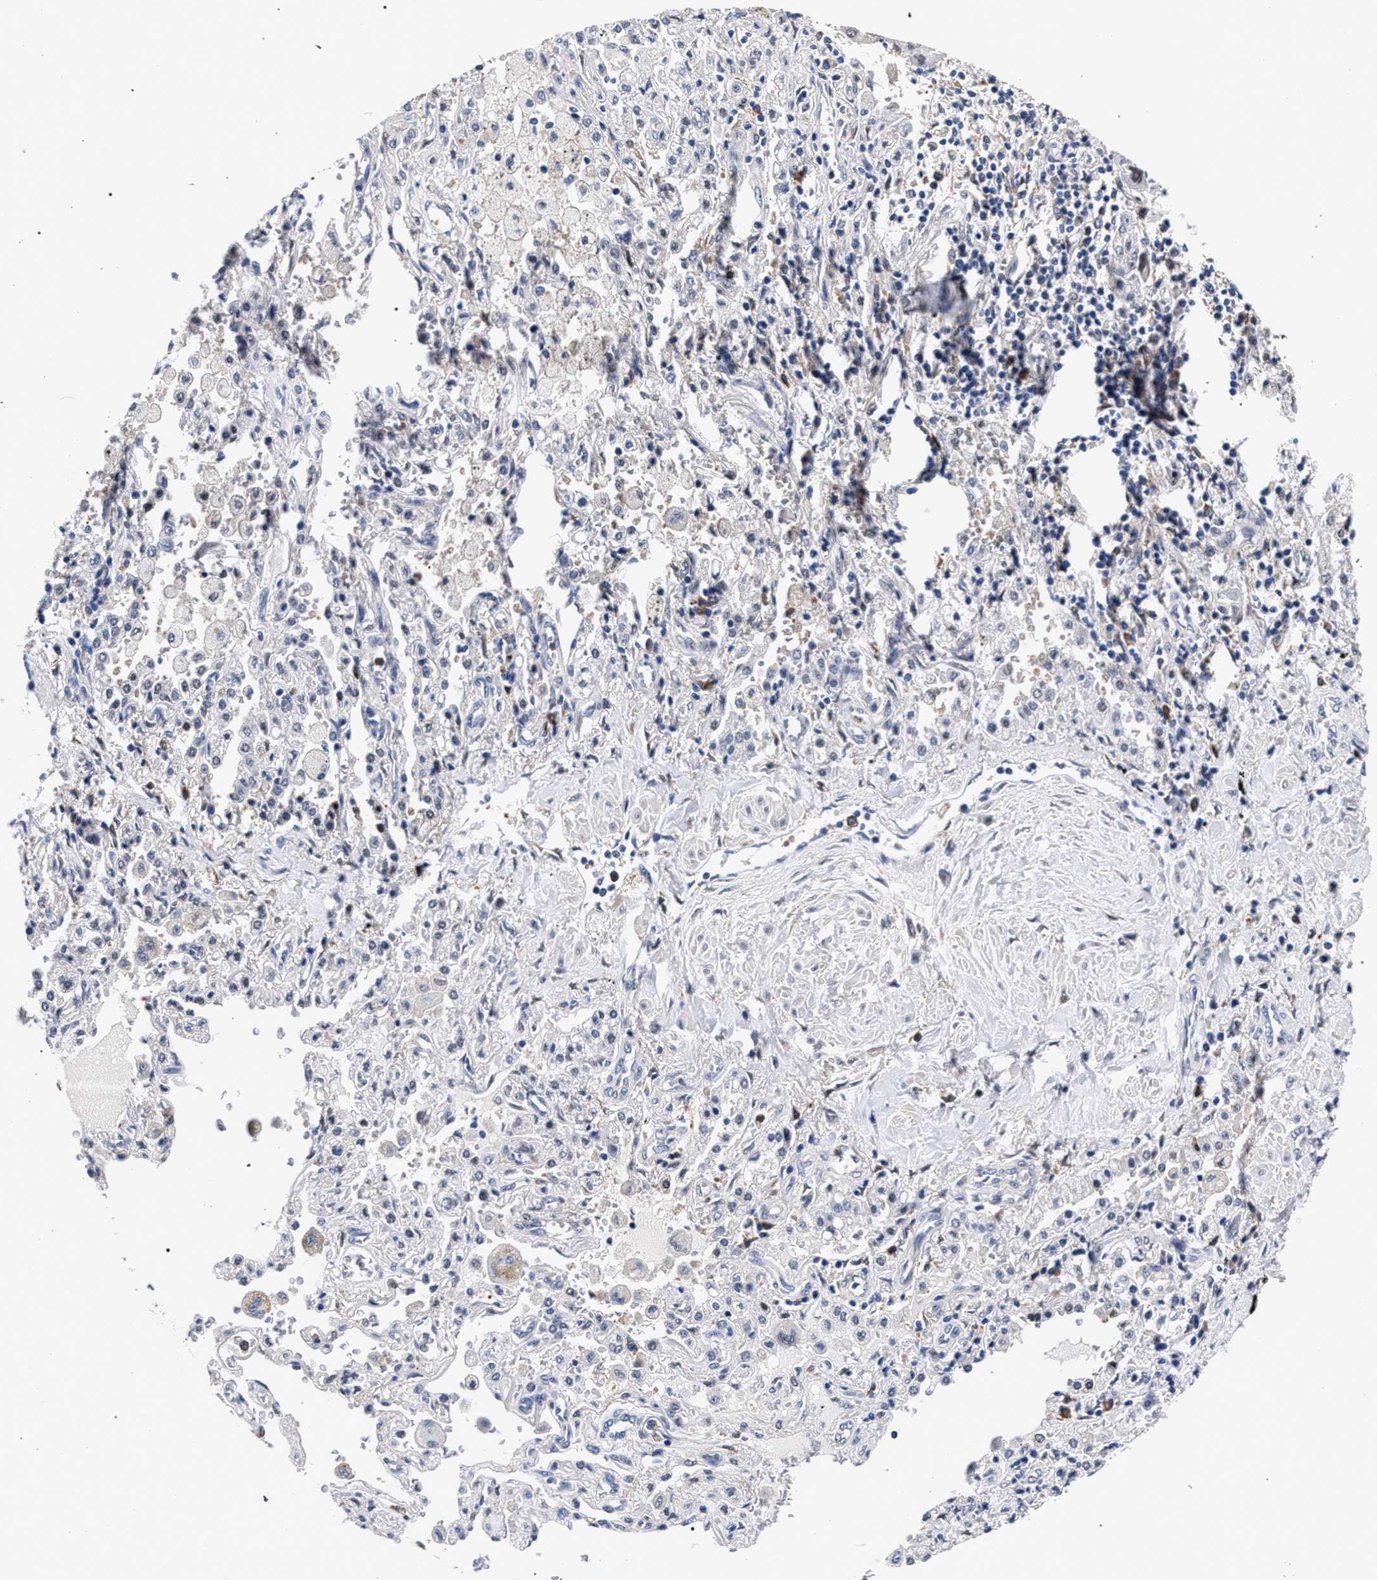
{"staining": {"intensity": "negative", "quantity": "none", "location": "none"}, "tissue": "lung cancer", "cell_type": "Tumor cells", "image_type": "cancer", "snomed": [{"axis": "morphology", "description": "Adenocarcinoma, NOS"}, {"axis": "topography", "description": "Lung"}], "caption": "Immunohistochemistry photomicrograph of neoplastic tissue: lung cancer stained with DAB (3,3'-diaminobenzidine) displays no significant protein expression in tumor cells. (DAB immunohistochemistry (IHC) visualized using brightfield microscopy, high magnification).", "gene": "ZNF462", "patient": {"sex": "female", "age": 65}}